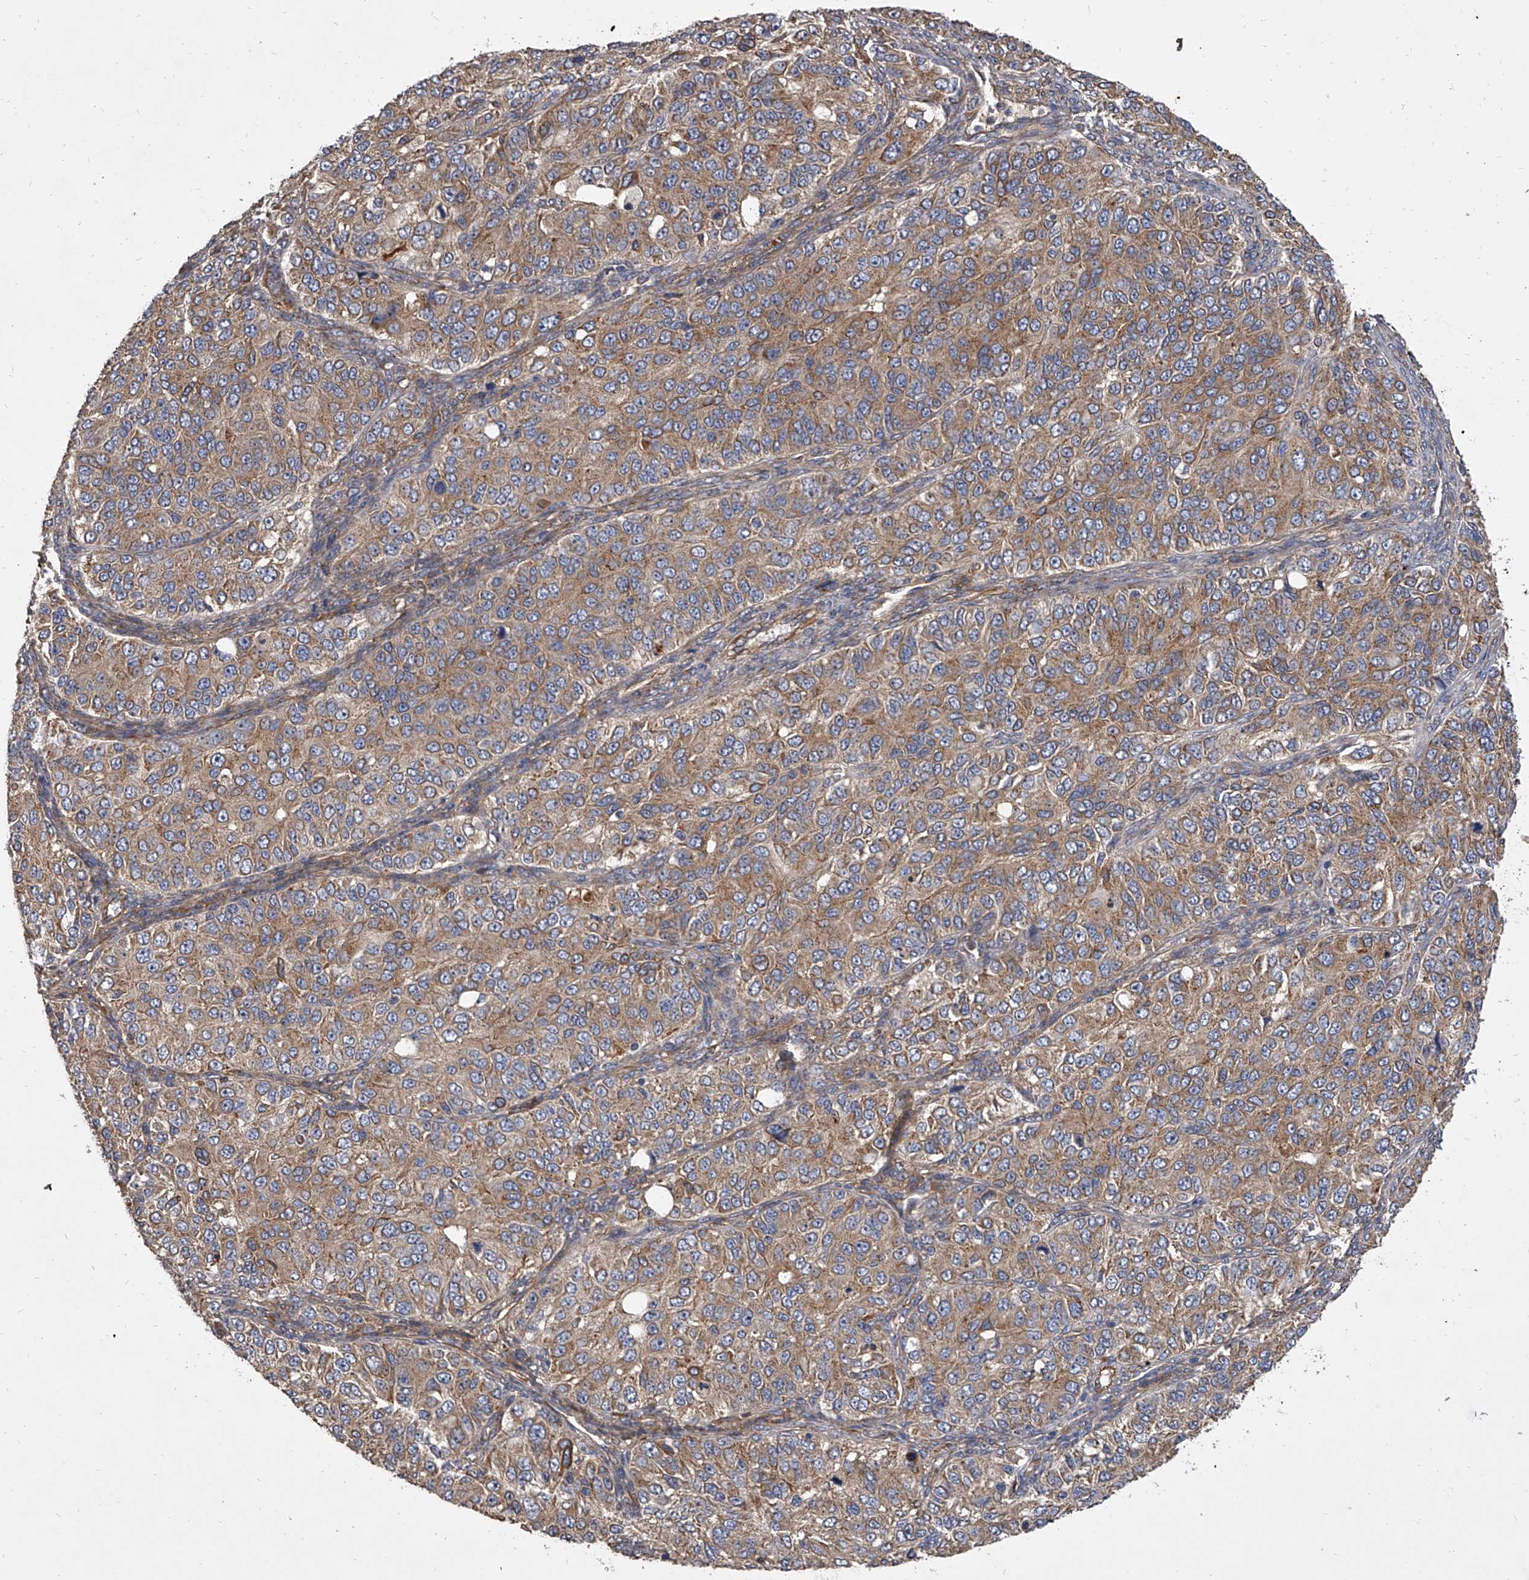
{"staining": {"intensity": "weak", "quantity": ">75%", "location": "cytoplasmic/membranous"}, "tissue": "ovarian cancer", "cell_type": "Tumor cells", "image_type": "cancer", "snomed": [{"axis": "morphology", "description": "Carcinoma, endometroid"}, {"axis": "topography", "description": "Ovary"}], "caption": "Ovarian endometroid carcinoma stained with a brown dye displays weak cytoplasmic/membranous positive expression in about >75% of tumor cells.", "gene": "EXOC4", "patient": {"sex": "female", "age": 51}}